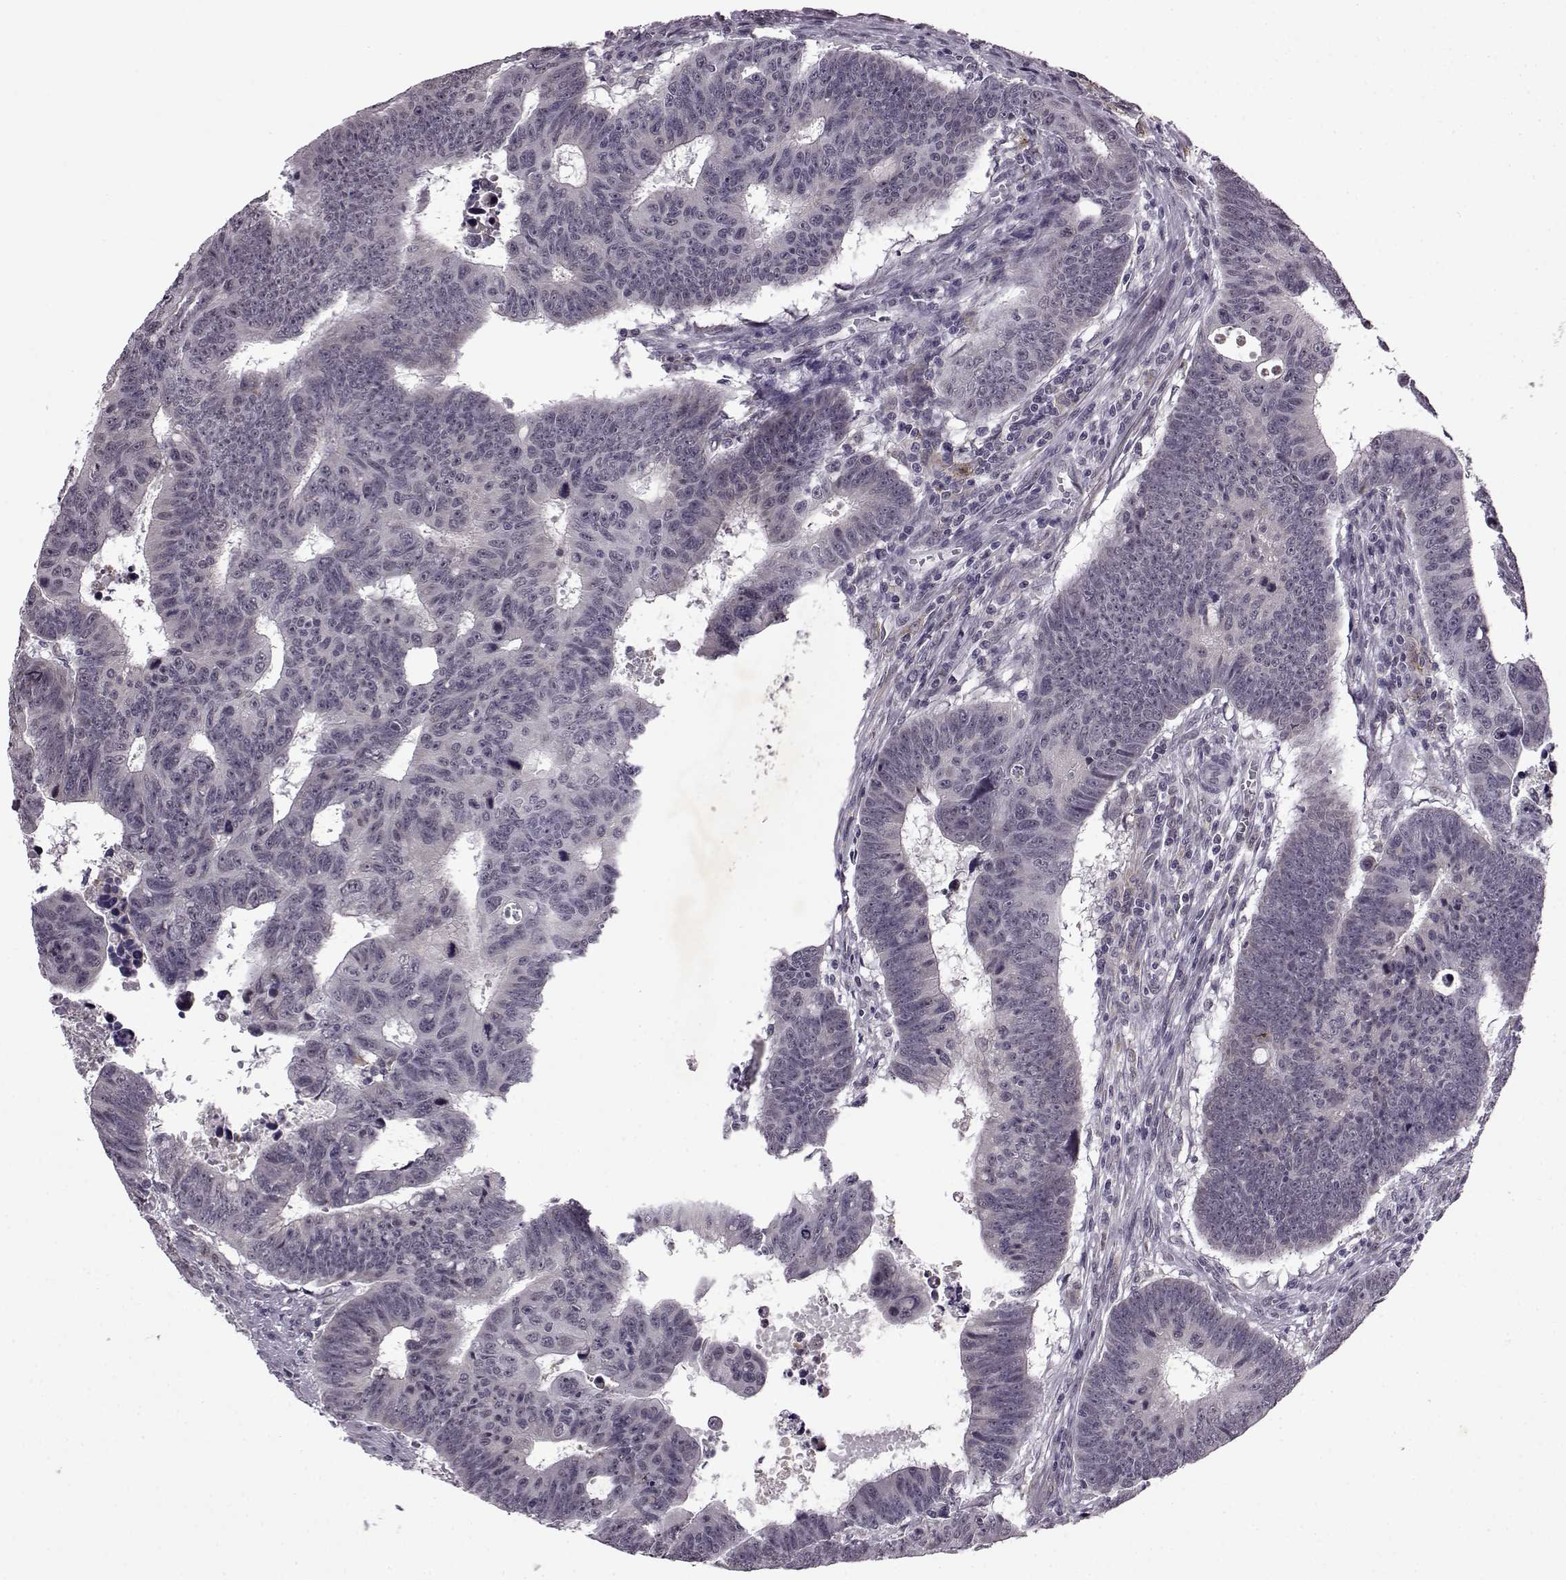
{"staining": {"intensity": "negative", "quantity": "none", "location": "none"}, "tissue": "colorectal cancer", "cell_type": "Tumor cells", "image_type": "cancer", "snomed": [{"axis": "morphology", "description": "Adenocarcinoma, NOS"}, {"axis": "topography", "description": "Rectum"}], "caption": "Micrograph shows no significant protein positivity in tumor cells of adenocarcinoma (colorectal).", "gene": "SLC28A2", "patient": {"sex": "female", "age": 85}}